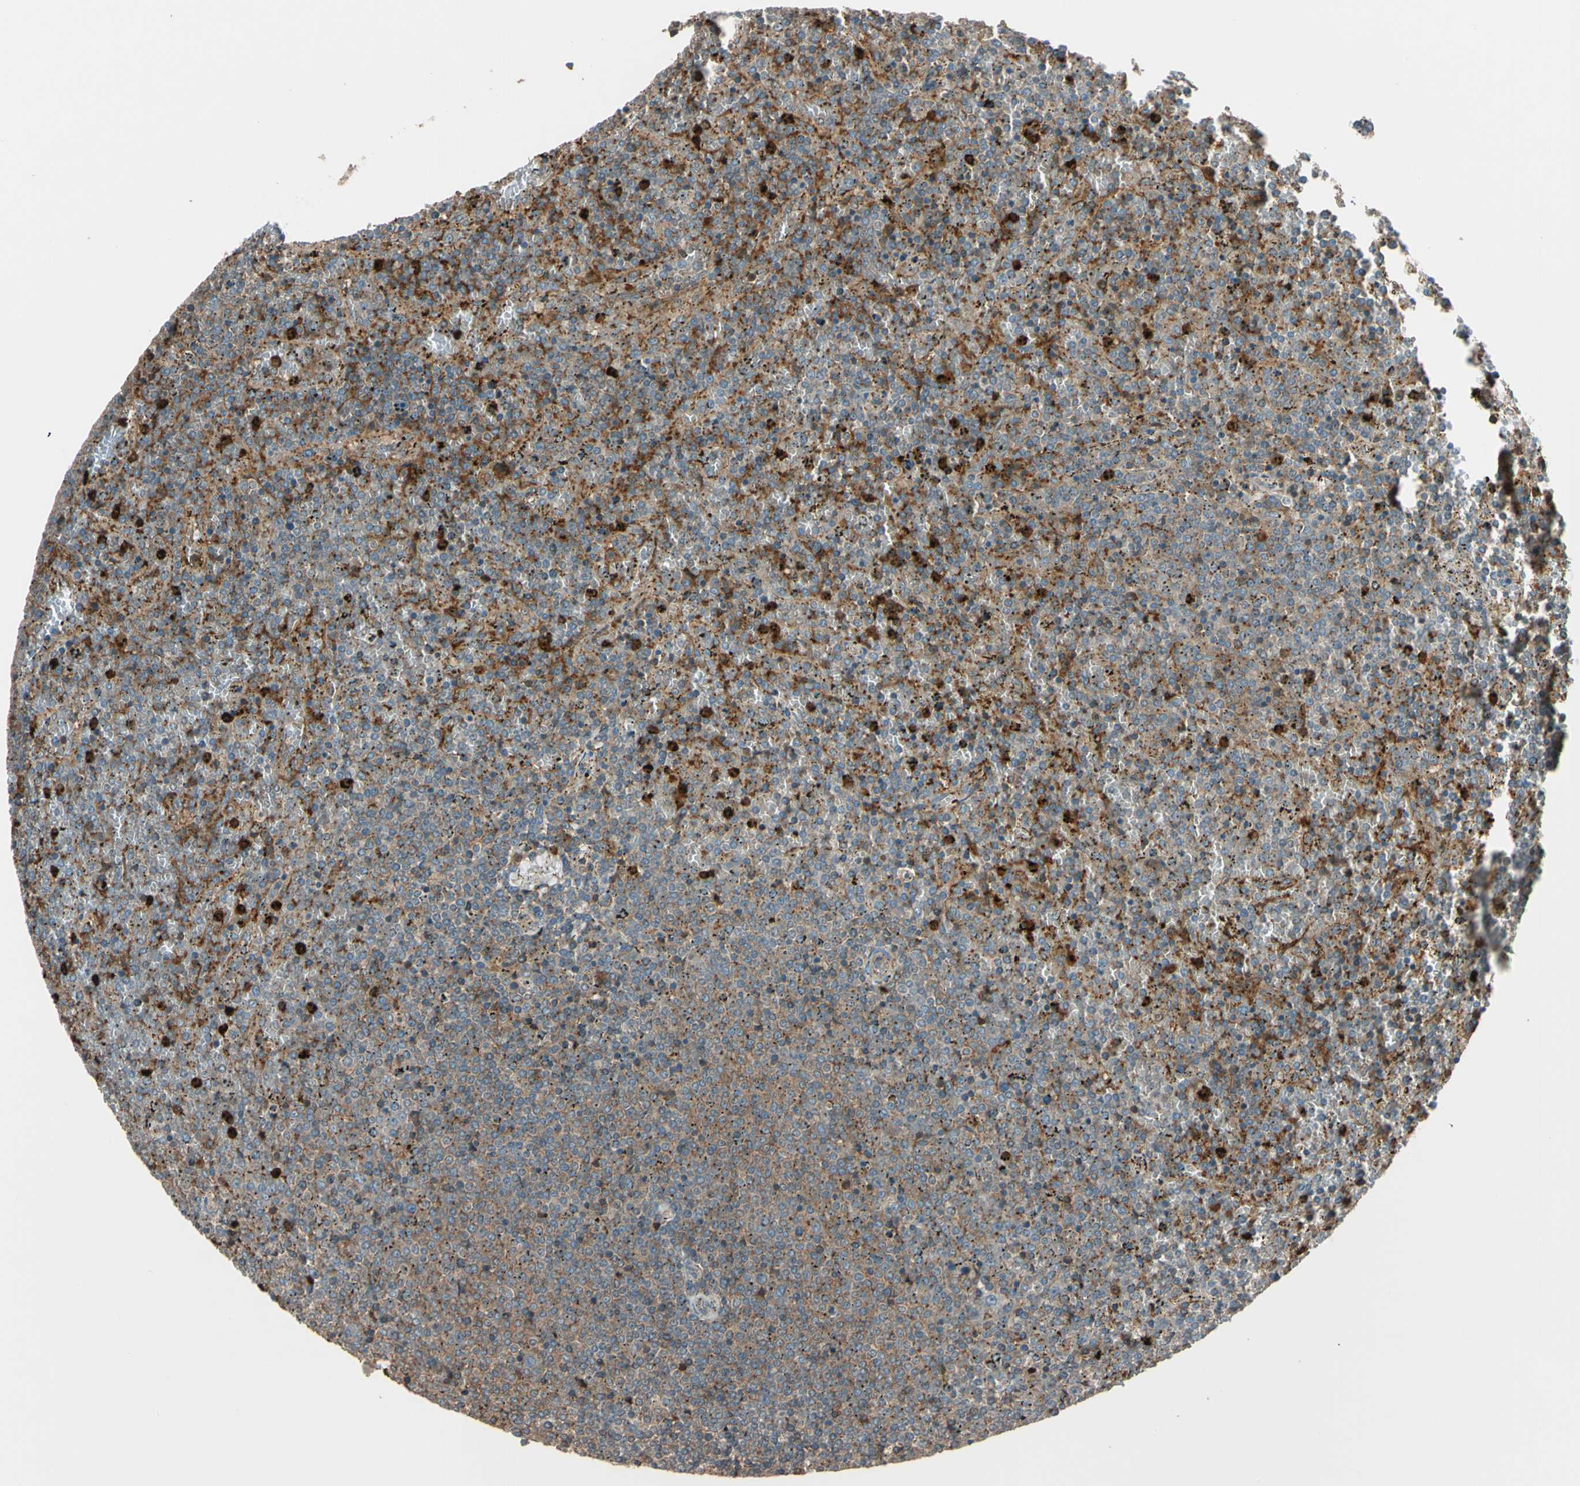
{"staining": {"intensity": "strong", "quantity": "25%-75%", "location": "cytoplasmic/membranous"}, "tissue": "lymphoma", "cell_type": "Tumor cells", "image_type": "cancer", "snomed": [{"axis": "morphology", "description": "Malignant lymphoma, non-Hodgkin's type, Low grade"}, {"axis": "topography", "description": "Spleen"}], "caption": "A brown stain labels strong cytoplasmic/membranous staining of a protein in human malignant lymphoma, non-Hodgkin's type (low-grade) tumor cells.", "gene": "STX11", "patient": {"sex": "female", "age": 77}}